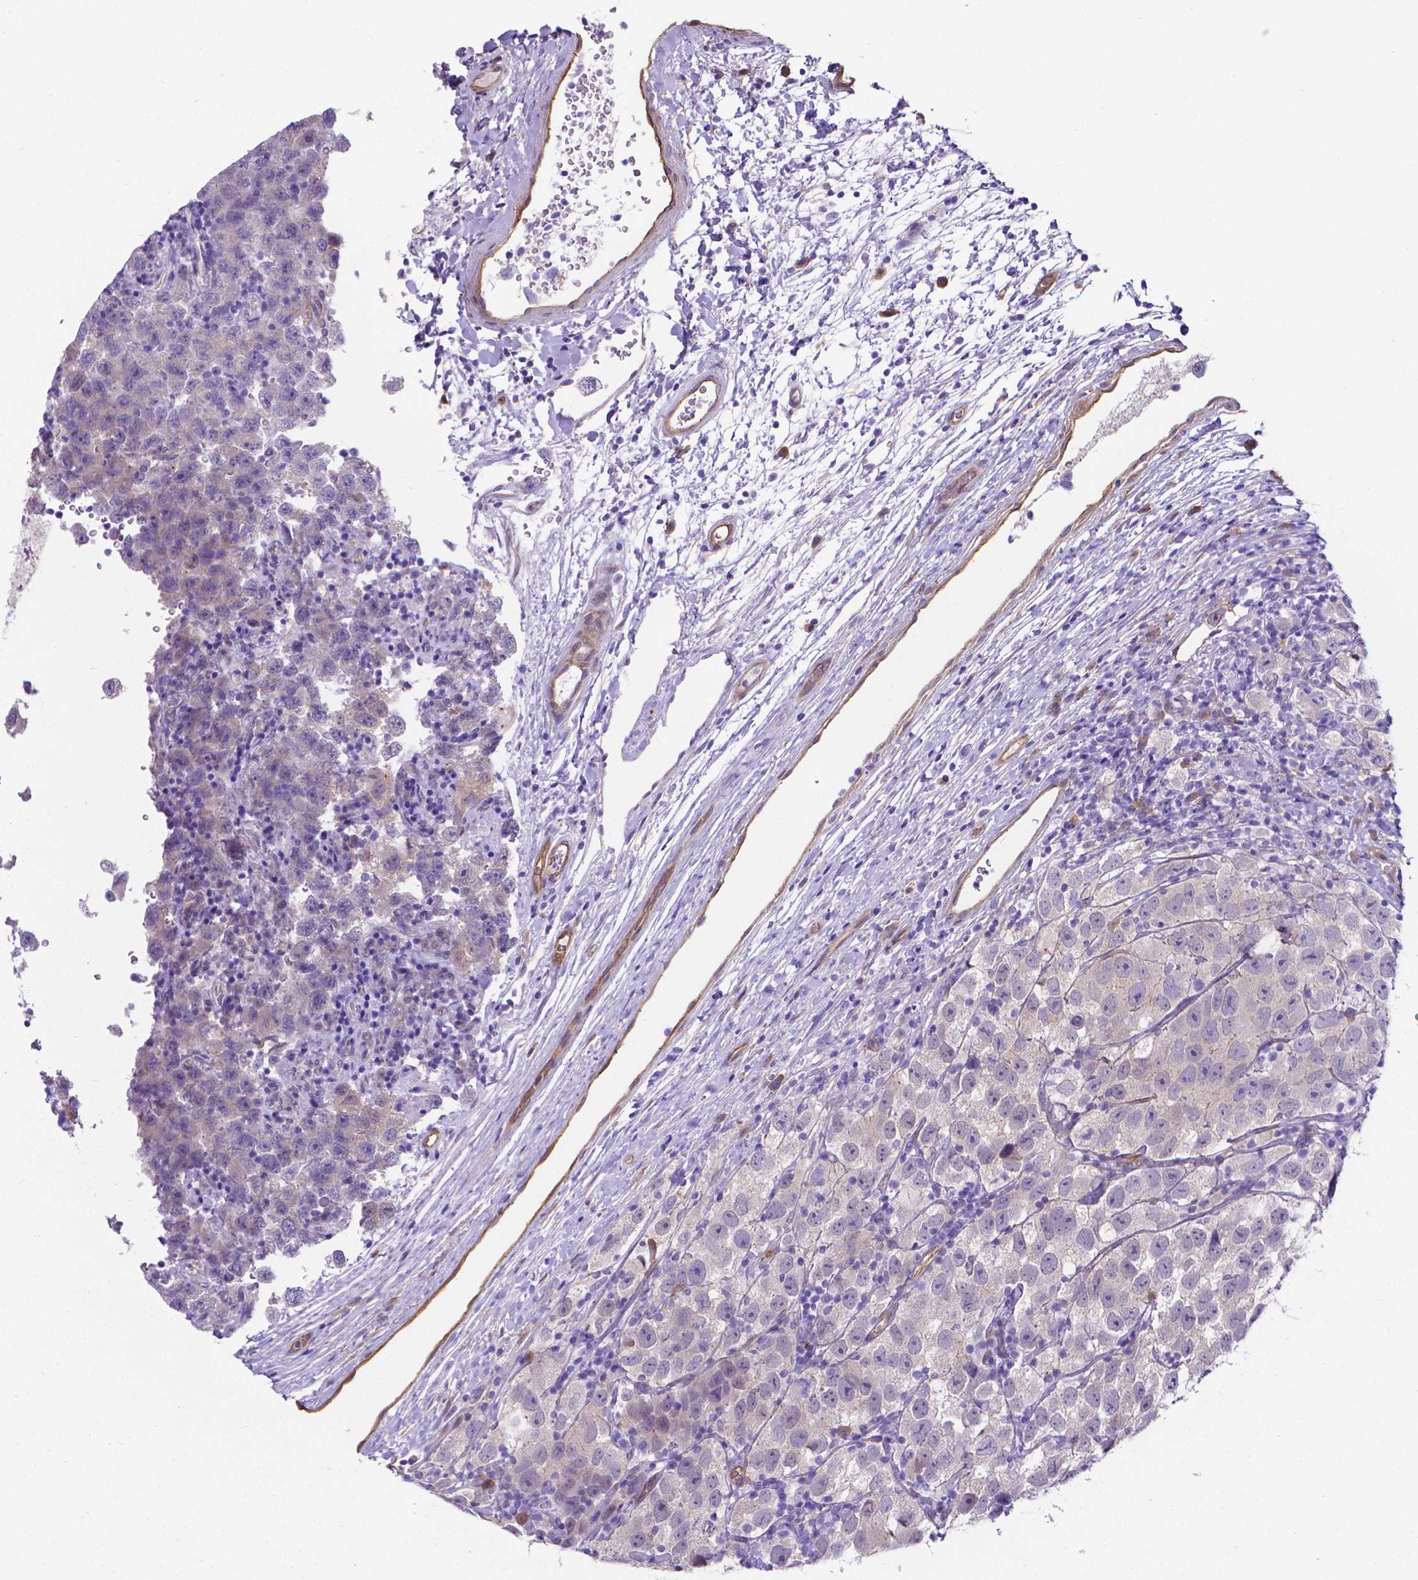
{"staining": {"intensity": "negative", "quantity": "none", "location": "none"}, "tissue": "testis cancer", "cell_type": "Tumor cells", "image_type": "cancer", "snomed": [{"axis": "morphology", "description": "Seminoma, NOS"}, {"axis": "topography", "description": "Testis"}], "caption": "Testis cancer stained for a protein using immunohistochemistry (IHC) demonstrates no positivity tumor cells.", "gene": "CLIC4", "patient": {"sex": "male", "age": 26}}